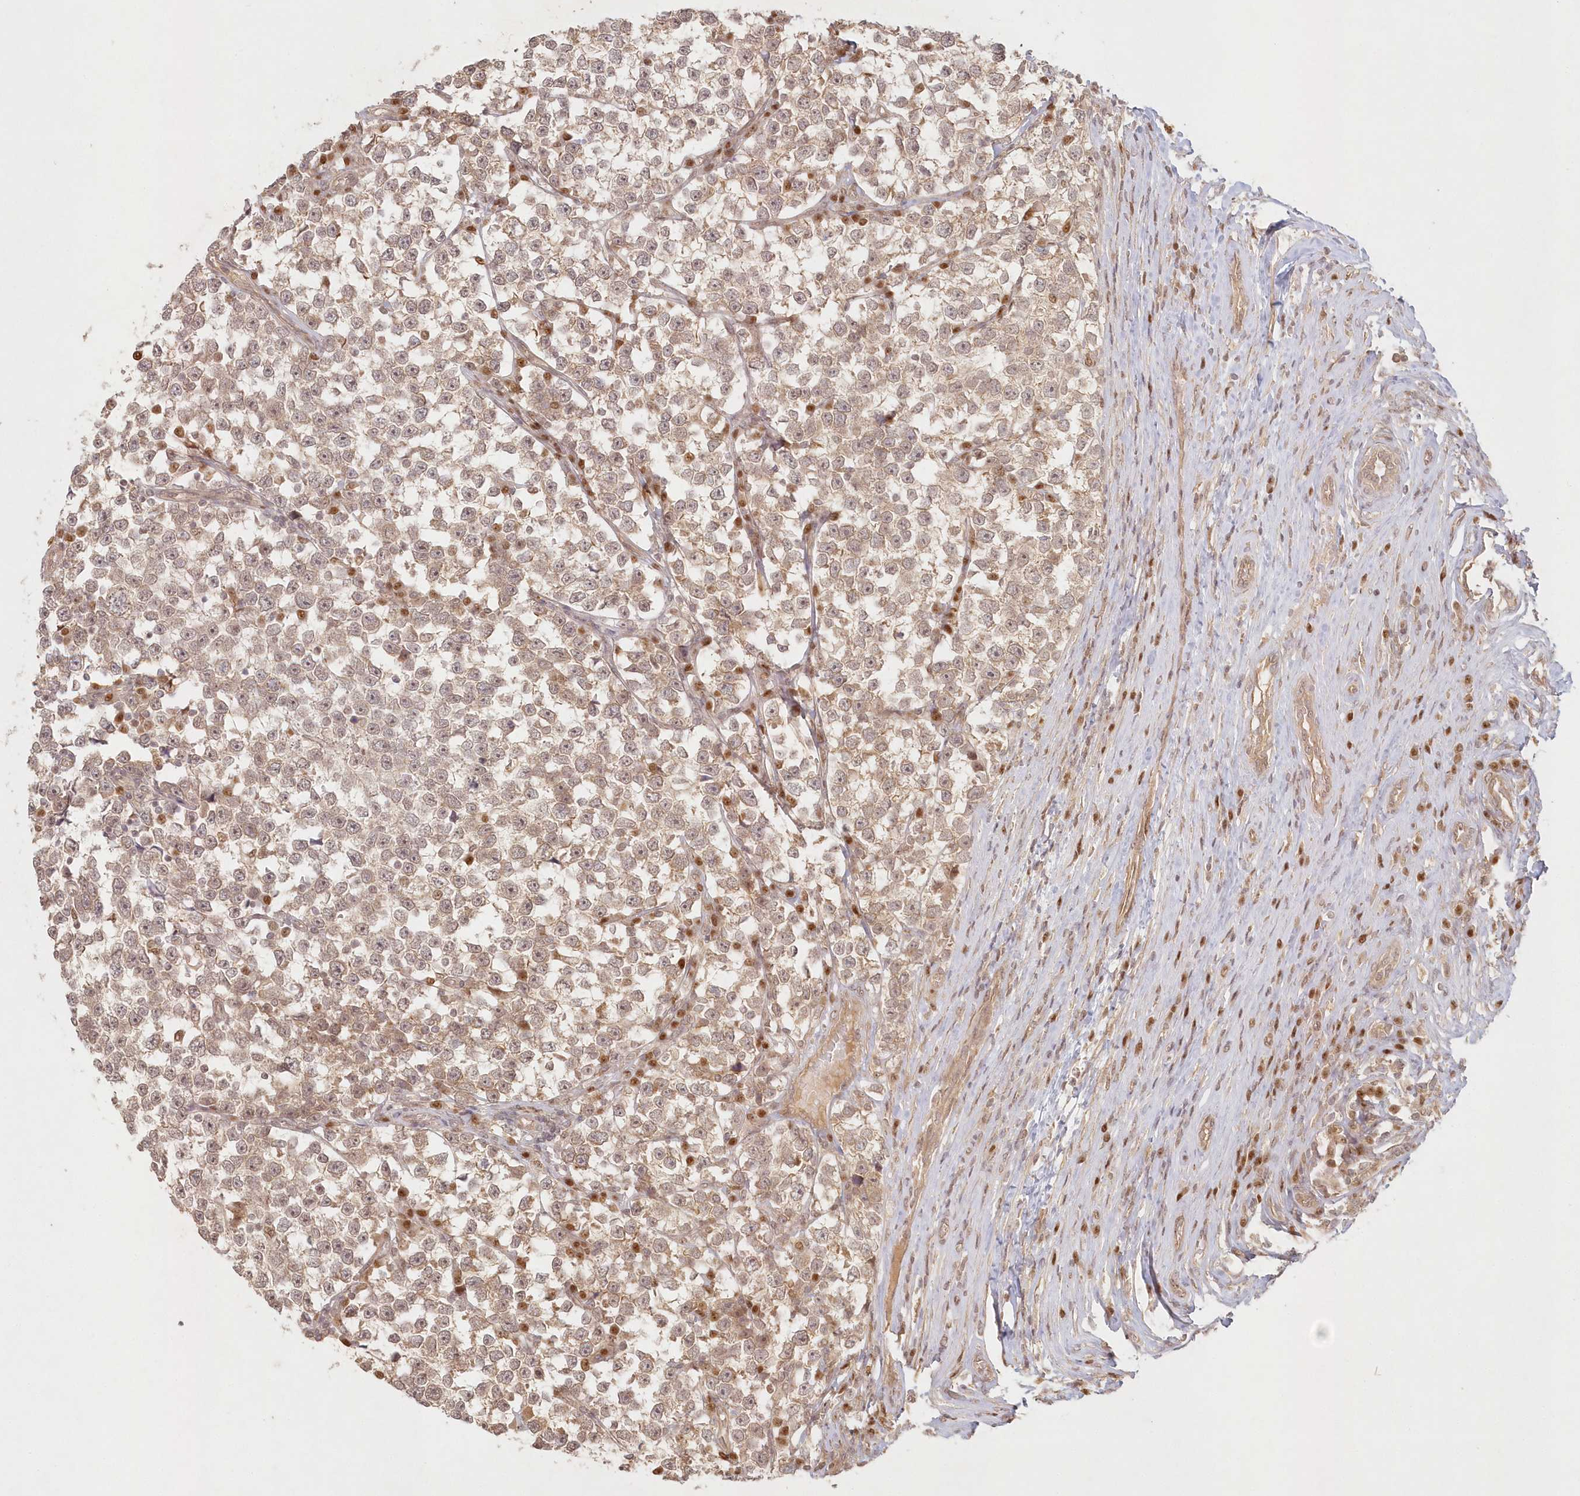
{"staining": {"intensity": "weak", "quantity": ">75%", "location": "cytoplasmic/membranous"}, "tissue": "testis cancer", "cell_type": "Tumor cells", "image_type": "cancer", "snomed": [{"axis": "morphology", "description": "Normal tissue, NOS"}, {"axis": "morphology", "description": "Seminoma, NOS"}, {"axis": "topography", "description": "Testis"}], "caption": "IHC of testis cancer shows low levels of weak cytoplasmic/membranous staining in approximately >75% of tumor cells. The protein of interest is shown in brown color, while the nuclei are stained blue.", "gene": "KIAA0232", "patient": {"sex": "male", "age": 43}}